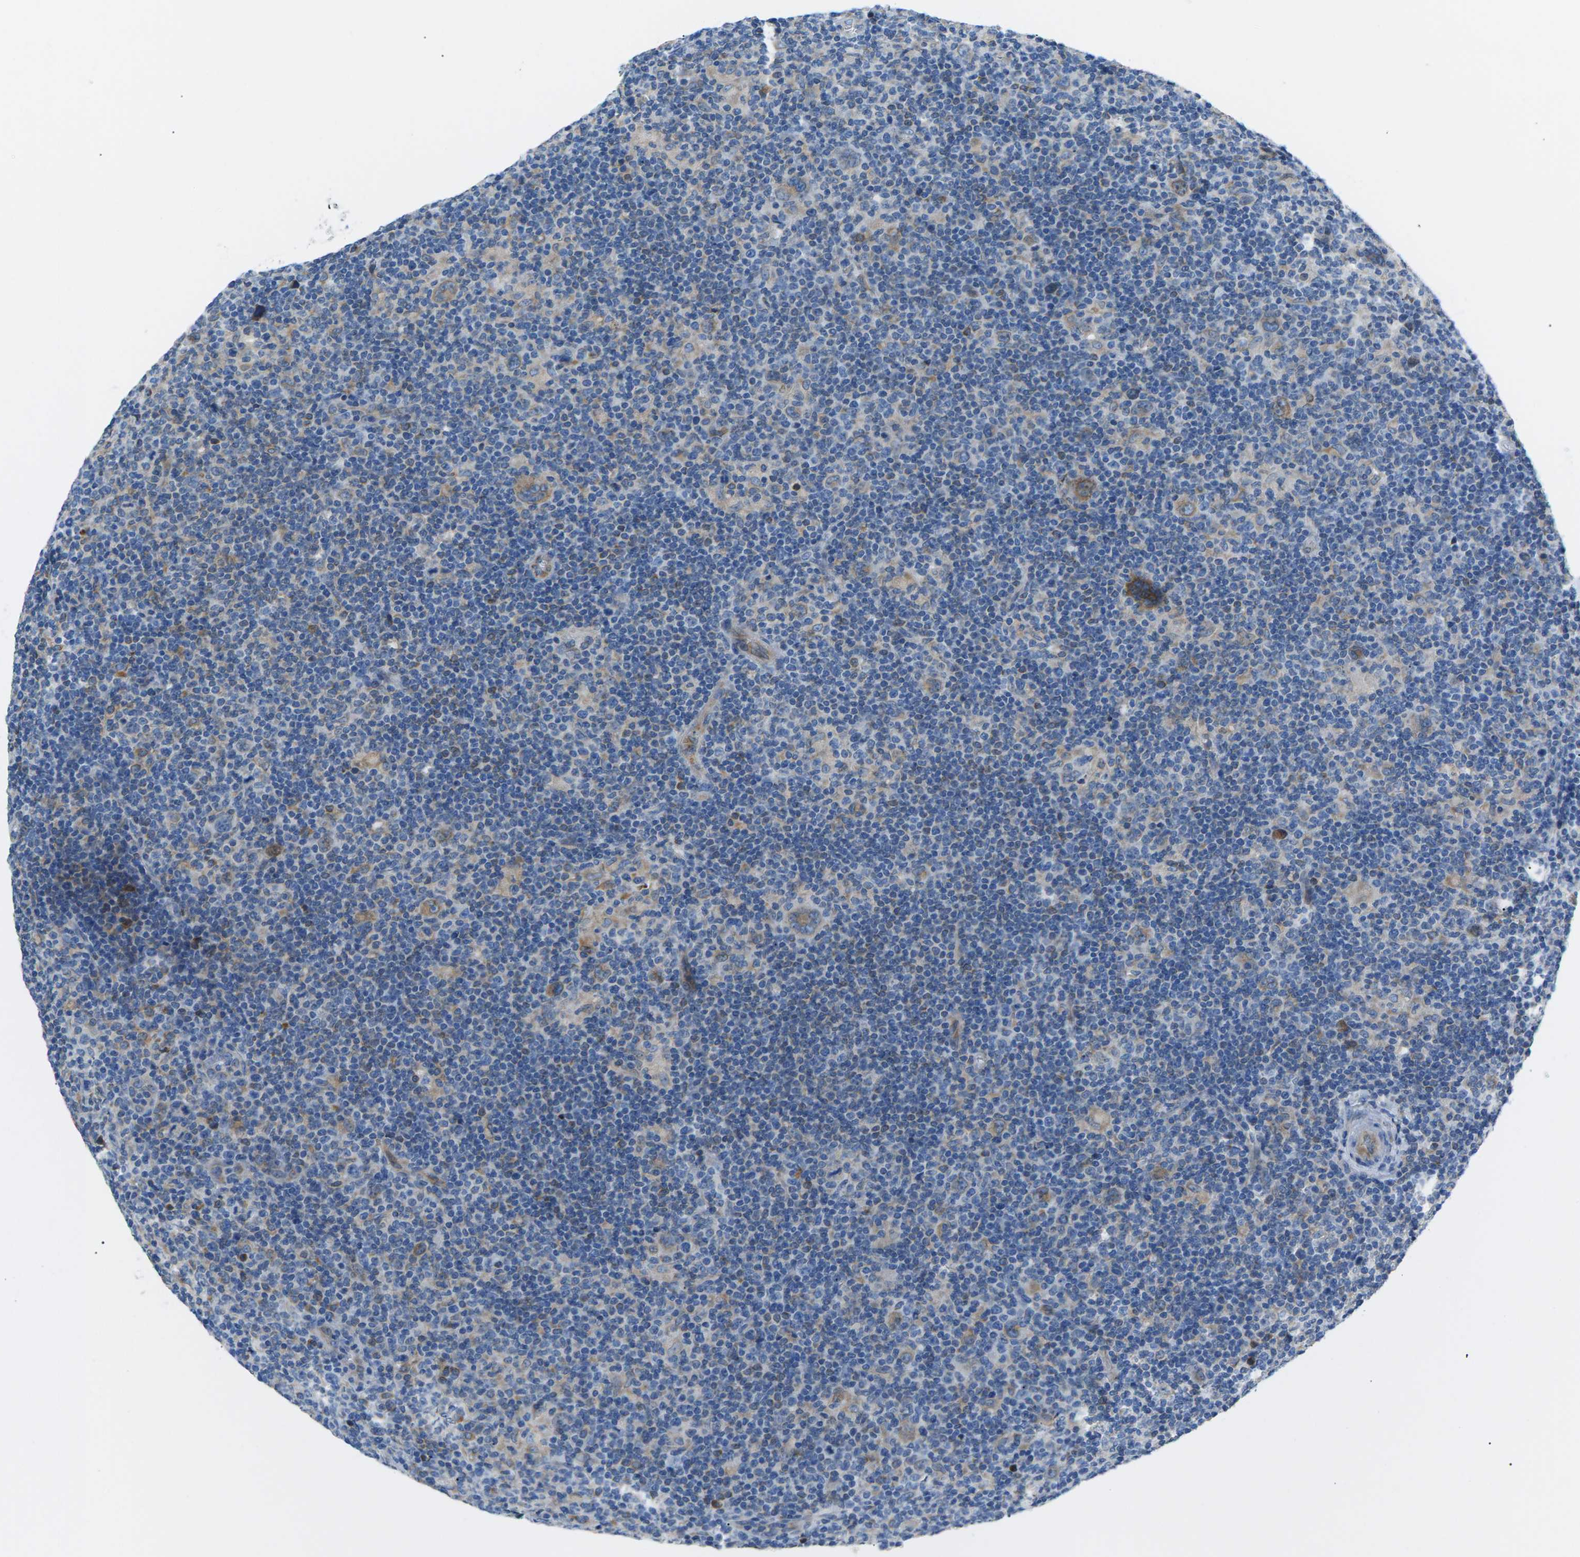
{"staining": {"intensity": "moderate", "quantity": "25%-75%", "location": "cytoplasmic/membranous"}, "tissue": "lymphoma", "cell_type": "Tumor cells", "image_type": "cancer", "snomed": [{"axis": "morphology", "description": "Hodgkin's disease, NOS"}, {"axis": "topography", "description": "Lymph node"}], "caption": "Immunohistochemical staining of human lymphoma shows medium levels of moderate cytoplasmic/membranous expression in approximately 25%-75% of tumor cells.", "gene": "ZDHHC24", "patient": {"sex": "female", "age": 57}}